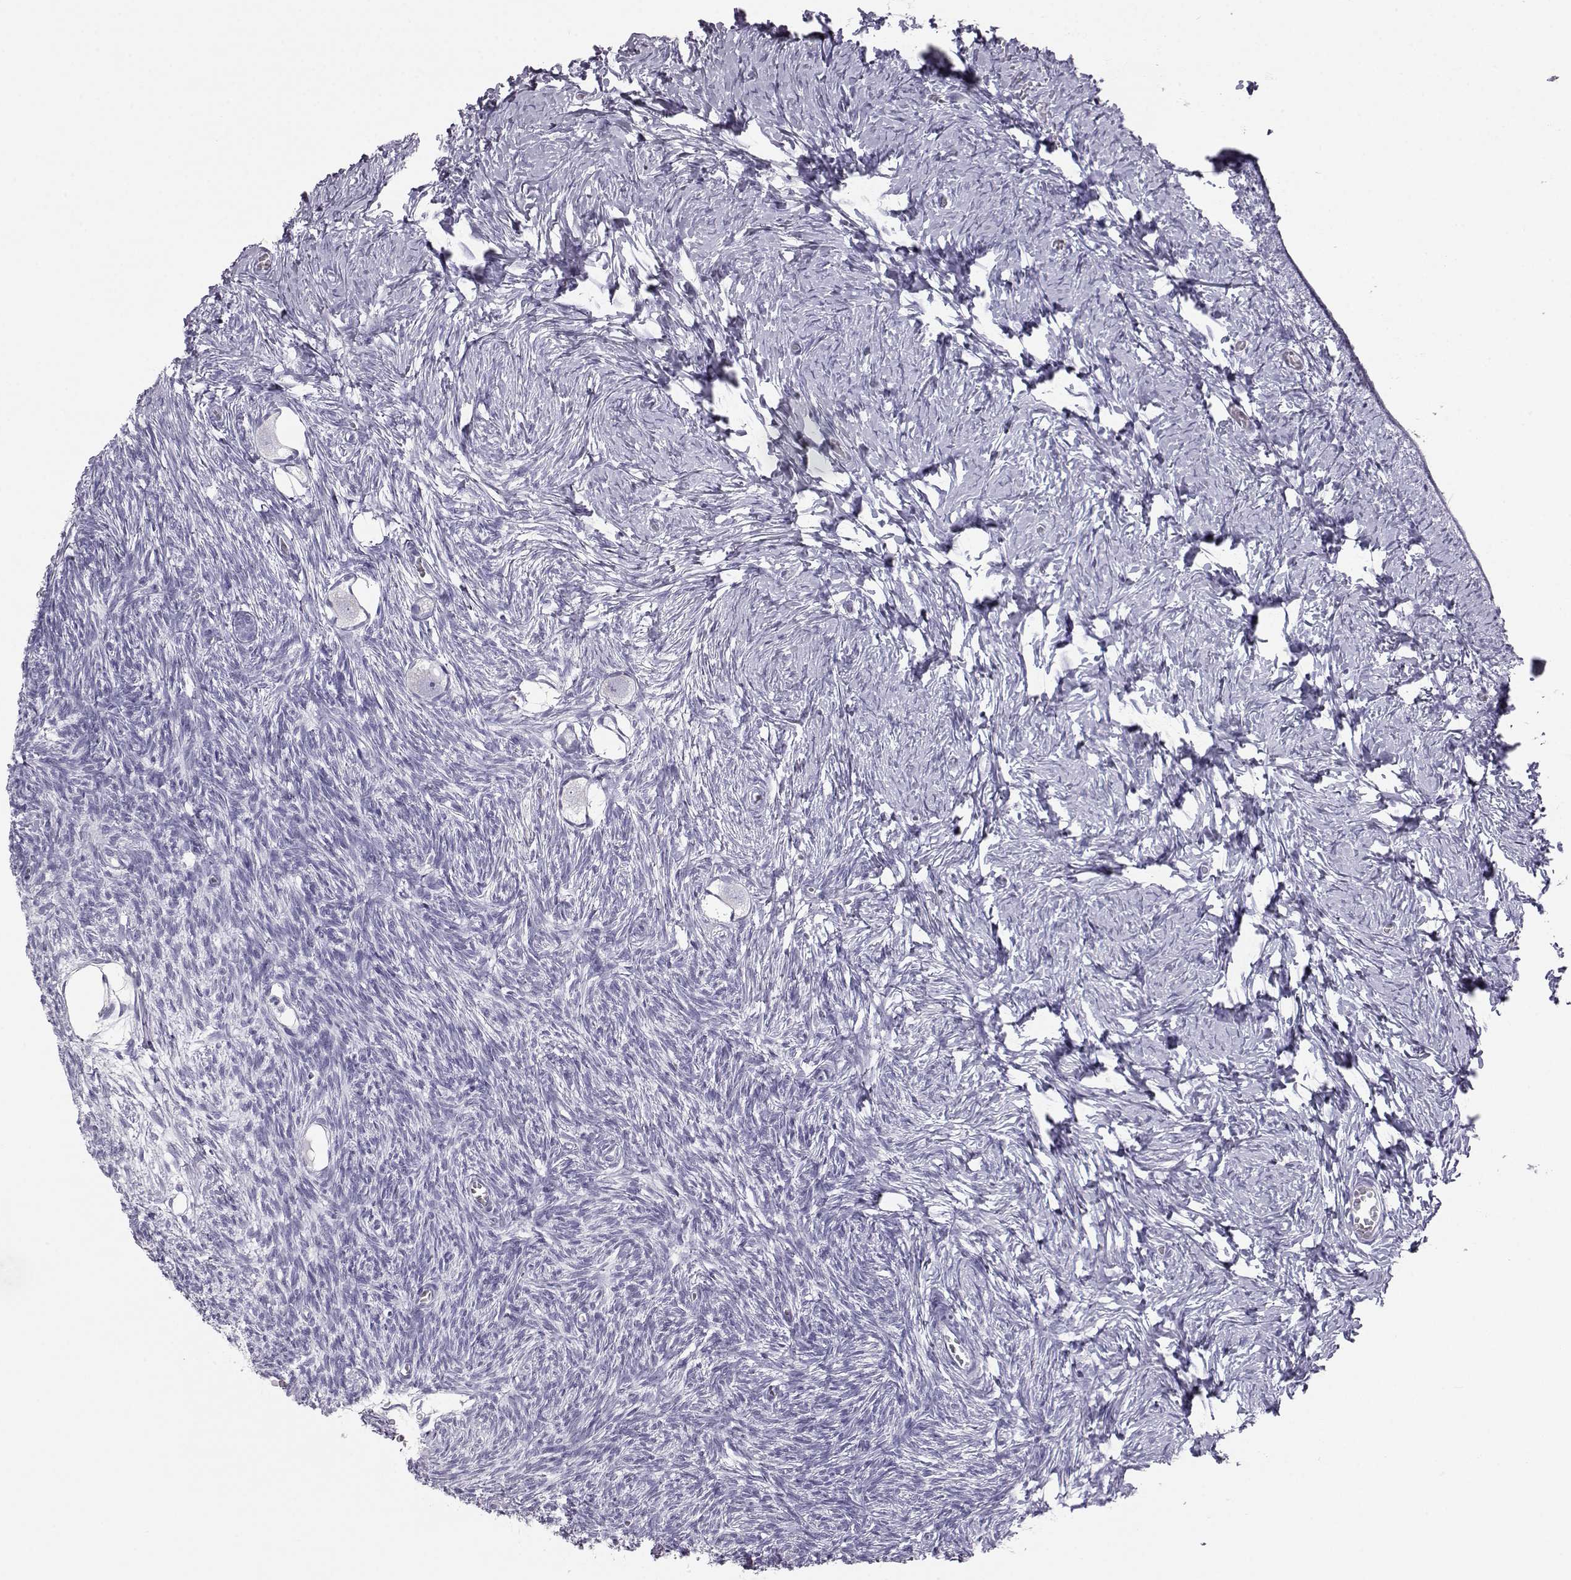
{"staining": {"intensity": "negative", "quantity": "none", "location": "none"}, "tissue": "ovary", "cell_type": "Follicle cells", "image_type": "normal", "snomed": [{"axis": "morphology", "description": "Normal tissue, NOS"}, {"axis": "topography", "description": "Ovary"}], "caption": "High magnification brightfield microscopy of unremarkable ovary stained with DAB (3,3'-diaminobenzidine) (brown) and counterstained with hematoxylin (blue): follicle cells show no significant staining. The staining was performed using DAB to visualize the protein expression in brown, while the nuclei were stained in blue with hematoxylin (Magnification: 20x).", "gene": "ITLN1", "patient": {"sex": "female", "age": 27}}